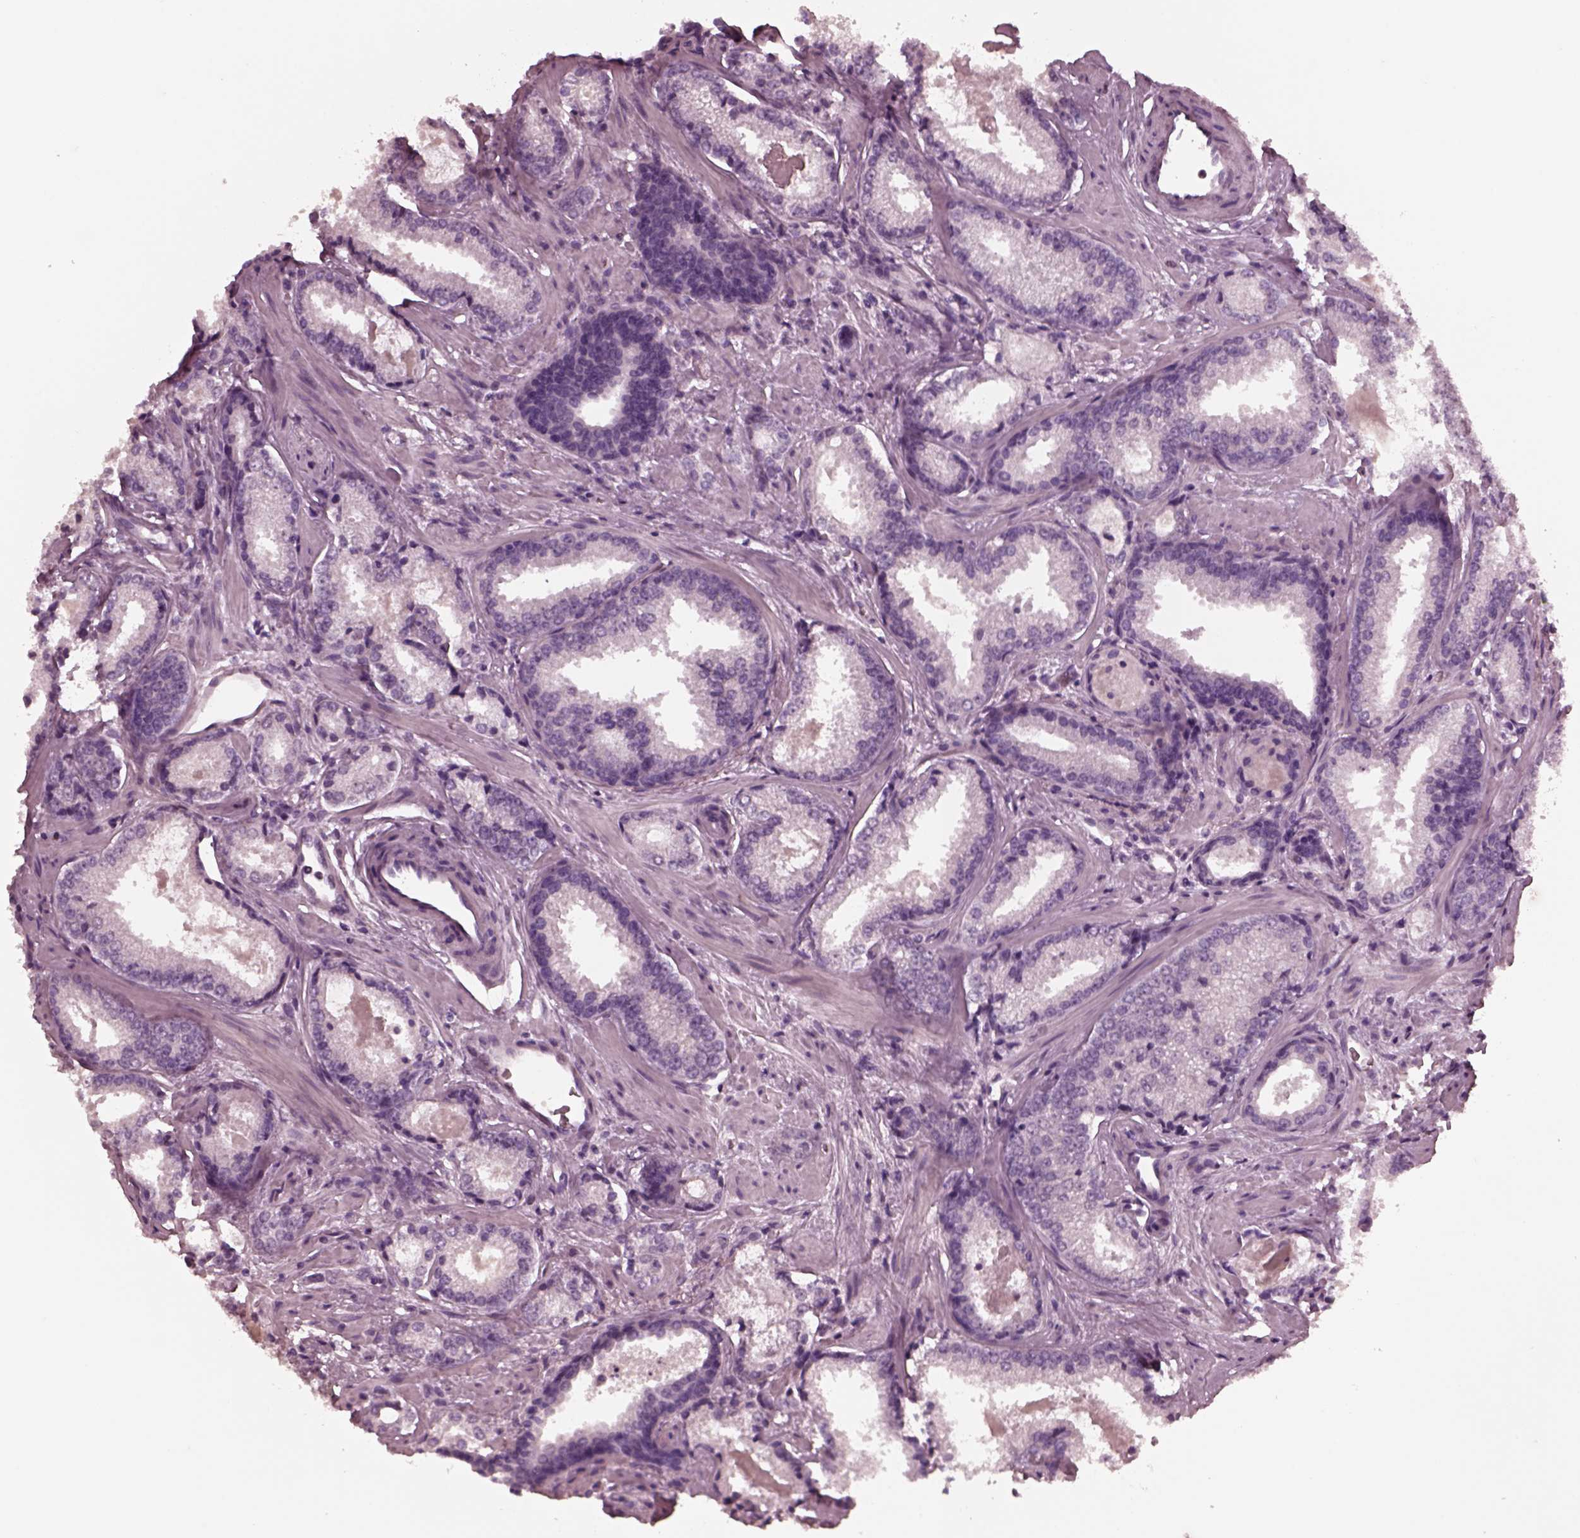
{"staining": {"intensity": "negative", "quantity": "none", "location": "none"}, "tissue": "prostate cancer", "cell_type": "Tumor cells", "image_type": "cancer", "snomed": [{"axis": "morphology", "description": "Adenocarcinoma, Low grade"}, {"axis": "topography", "description": "Prostate"}], "caption": "There is no significant staining in tumor cells of low-grade adenocarcinoma (prostate). (Immunohistochemistry, brightfield microscopy, high magnification).", "gene": "CGA", "patient": {"sex": "male", "age": 56}}